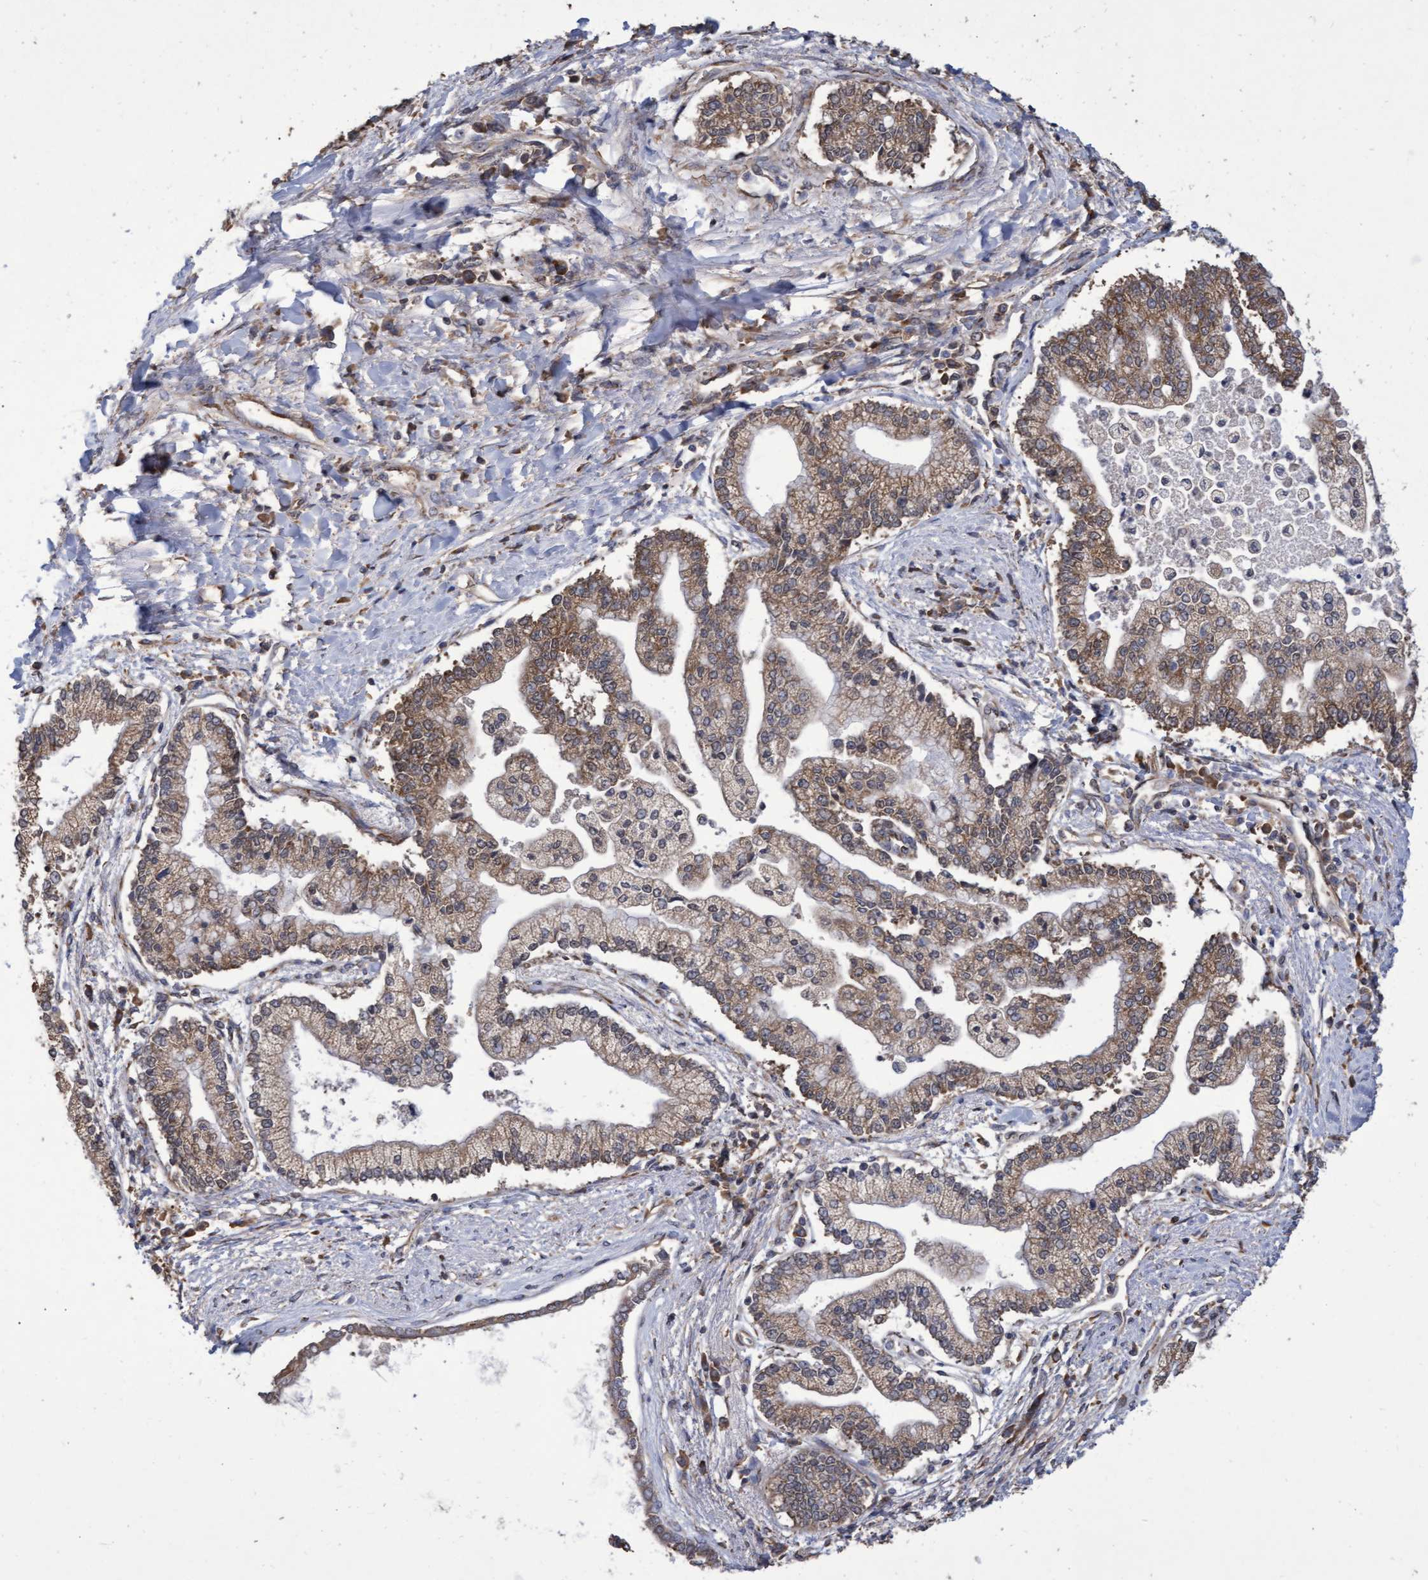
{"staining": {"intensity": "moderate", "quantity": "25%-75%", "location": "cytoplasmic/membranous"}, "tissue": "liver cancer", "cell_type": "Tumor cells", "image_type": "cancer", "snomed": [{"axis": "morphology", "description": "Cholangiocarcinoma"}, {"axis": "topography", "description": "Liver"}], "caption": "IHC of liver cancer (cholangiocarcinoma) demonstrates medium levels of moderate cytoplasmic/membranous staining in approximately 25%-75% of tumor cells.", "gene": "ABCF2", "patient": {"sex": "male", "age": 50}}